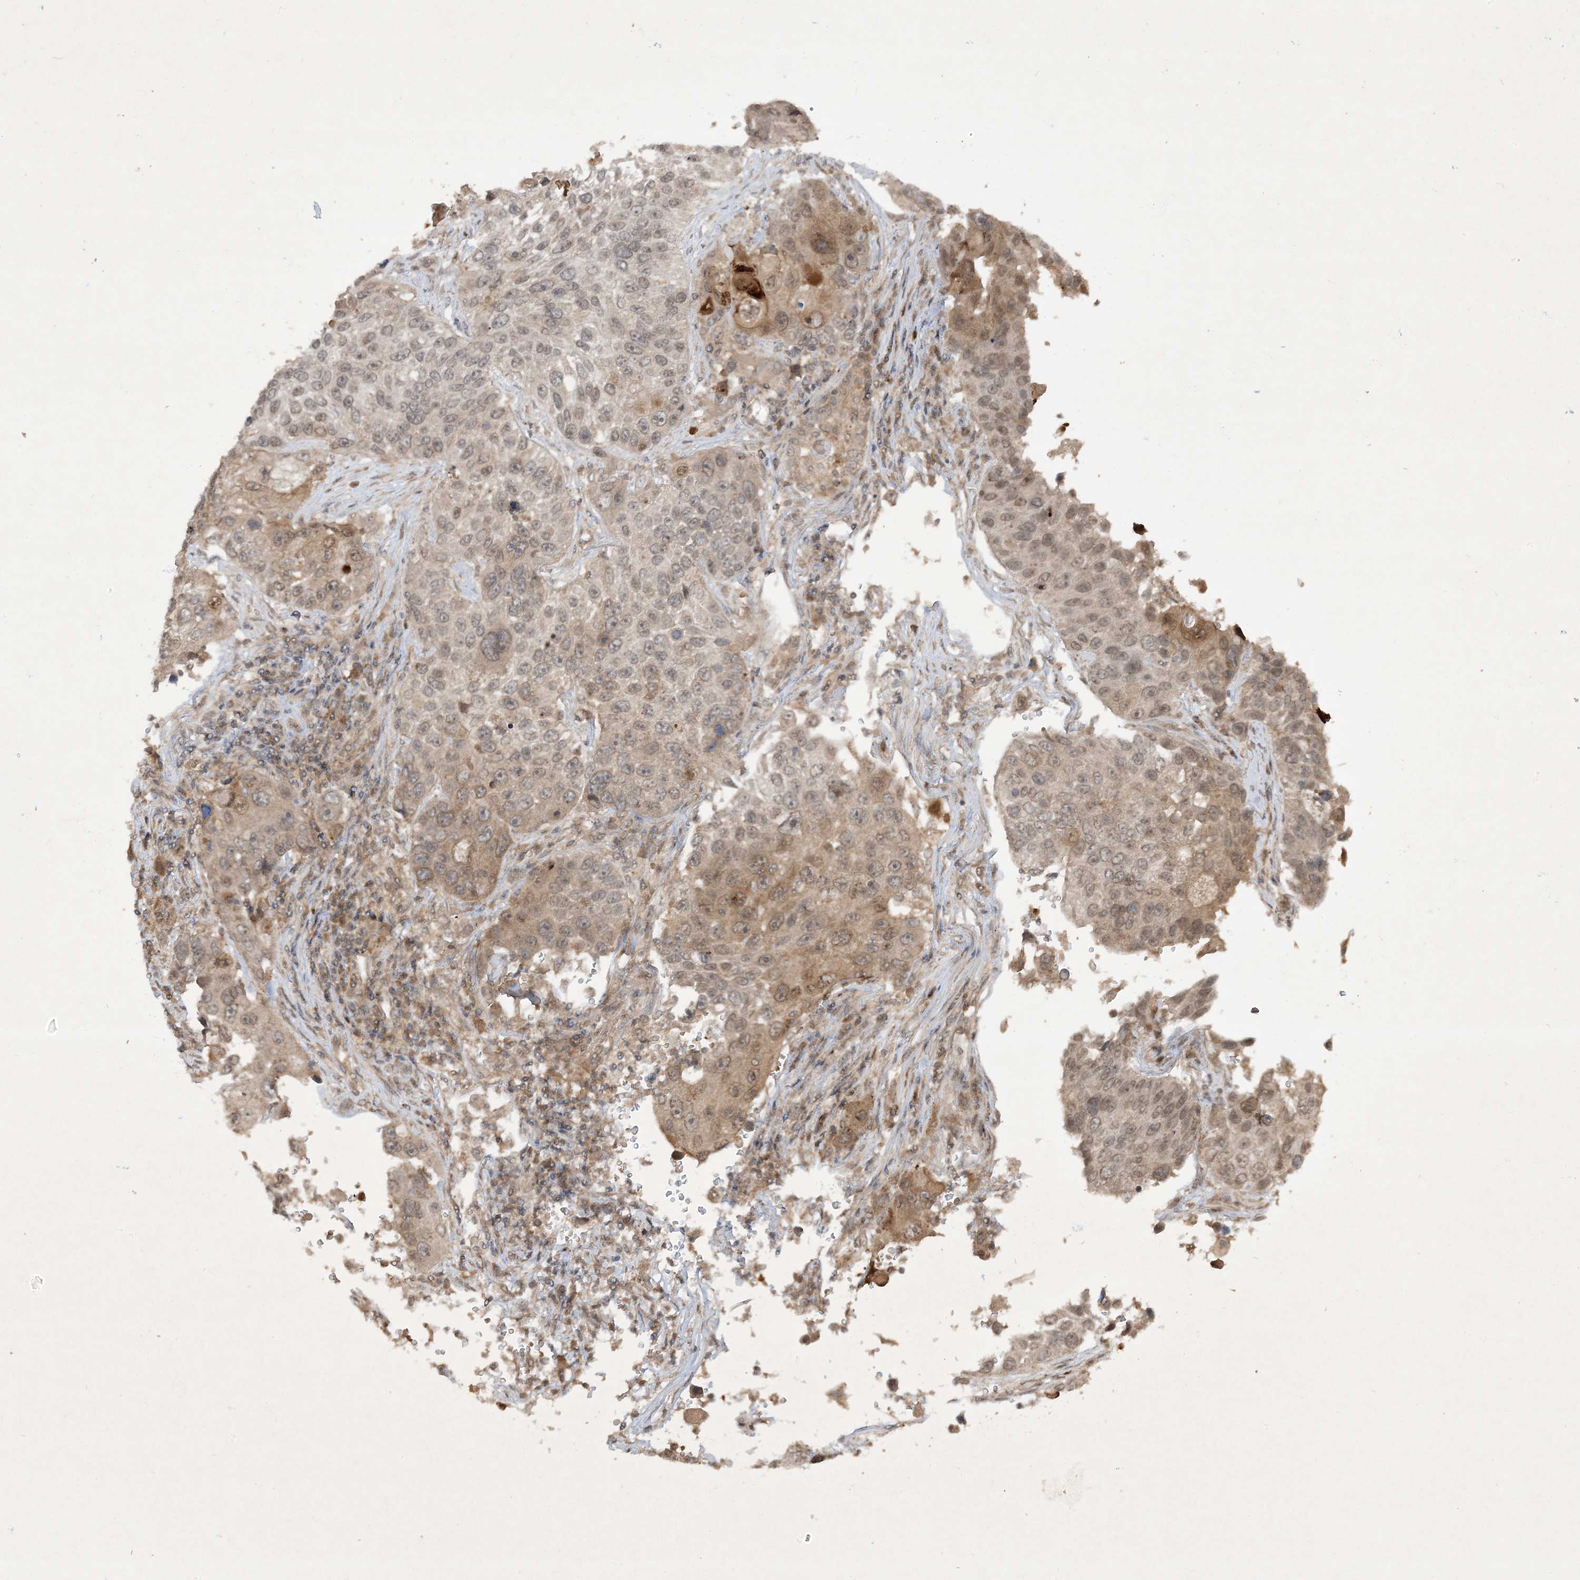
{"staining": {"intensity": "weak", "quantity": "25%-75%", "location": "cytoplasmic/membranous,nuclear"}, "tissue": "lung cancer", "cell_type": "Tumor cells", "image_type": "cancer", "snomed": [{"axis": "morphology", "description": "Squamous cell carcinoma, NOS"}, {"axis": "topography", "description": "Lung"}], "caption": "About 25%-75% of tumor cells in human lung squamous cell carcinoma reveal weak cytoplasmic/membranous and nuclear protein staining as visualized by brown immunohistochemical staining.", "gene": "ZNF213", "patient": {"sex": "male", "age": 61}}